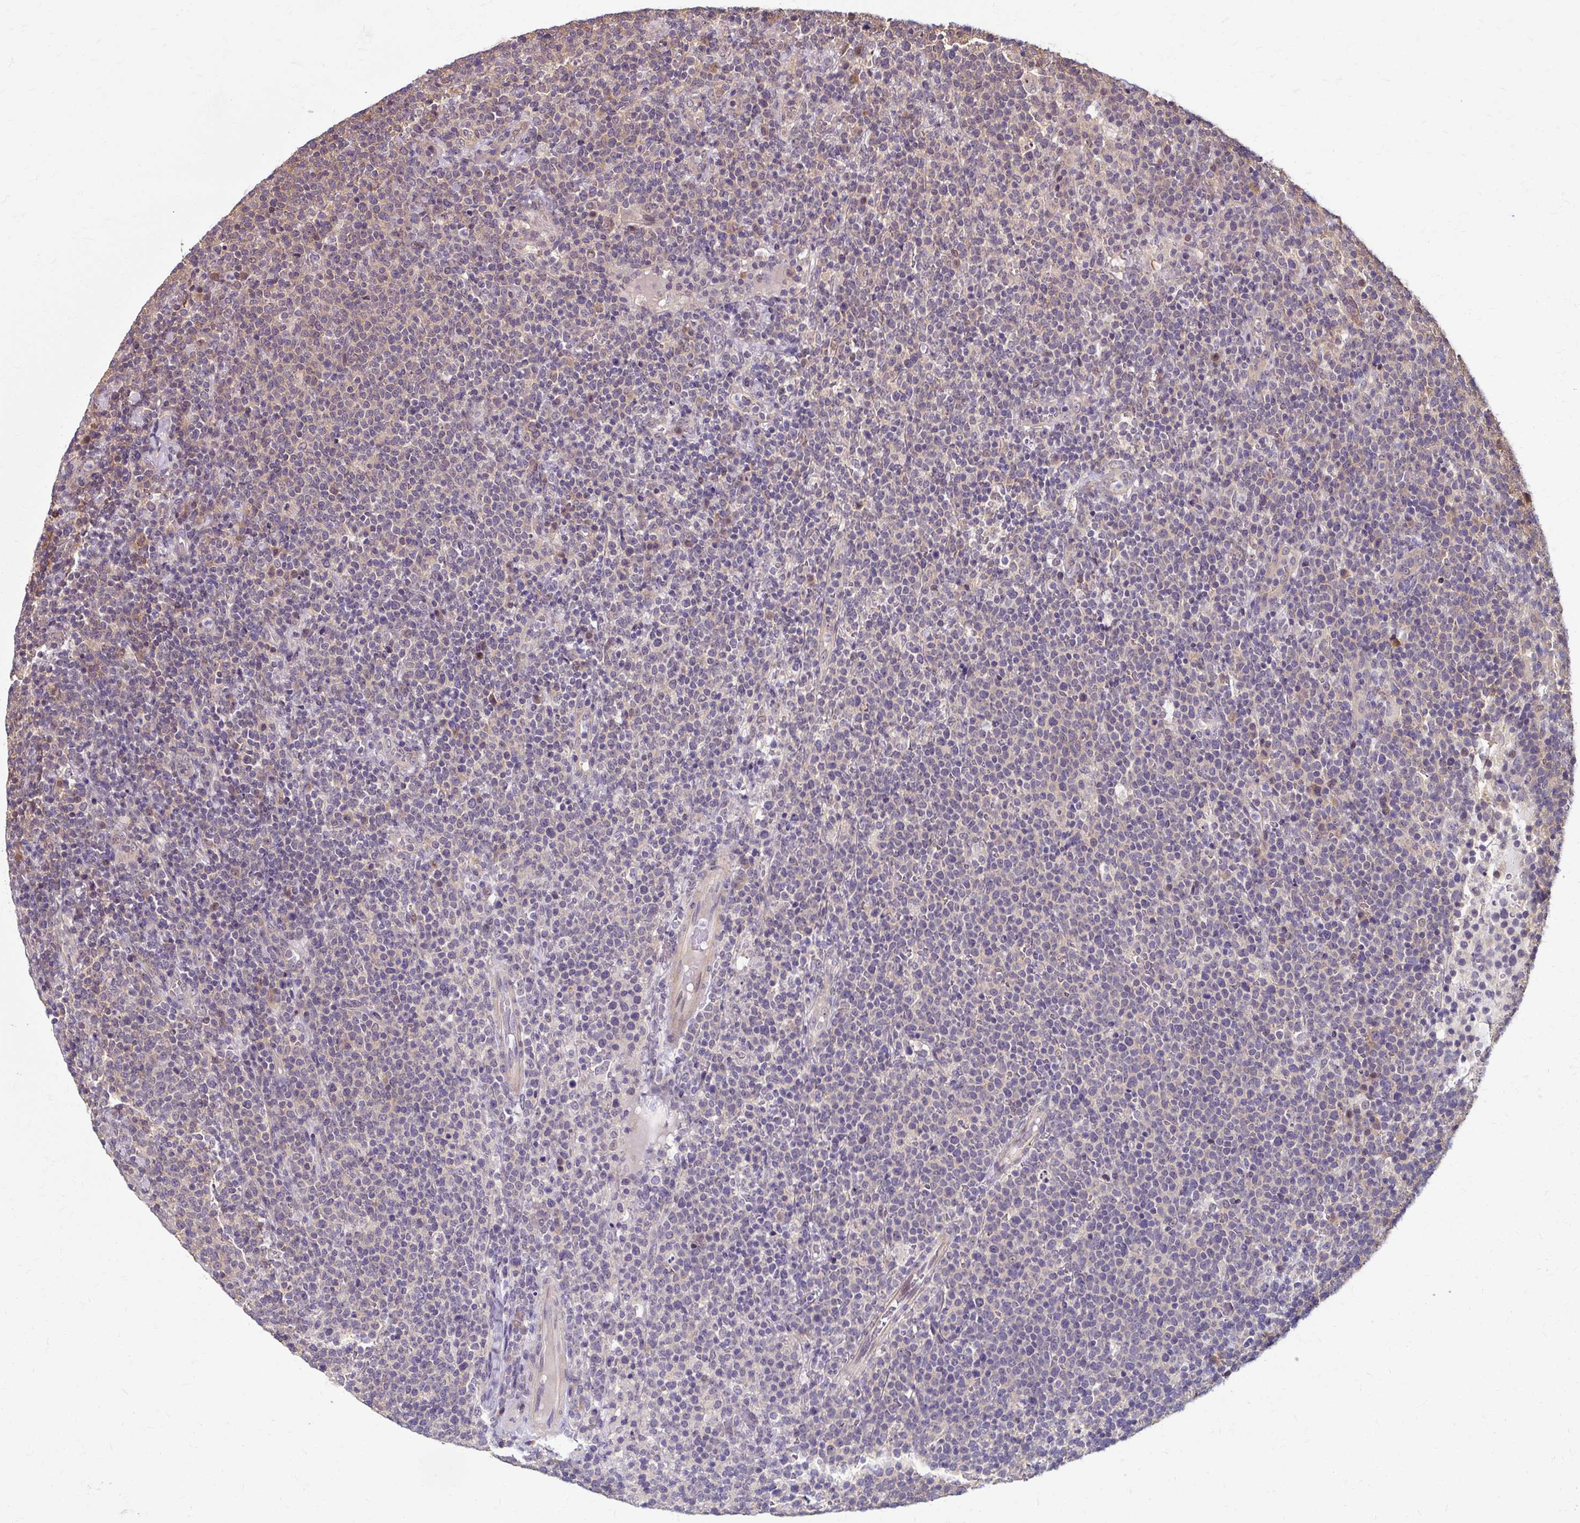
{"staining": {"intensity": "negative", "quantity": "none", "location": "none"}, "tissue": "lymphoma", "cell_type": "Tumor cells", "image_type": "cancer", "snomed": [{"axis": "morphology", "description": "Malignant lymphoma, non-Hodgkin's type, High grade"}, {"axis": "topography", "description": "Lymph node"}], "caption": "A micrograph of human malignant lymphoma, non-Hodgkin's type (high-grade) is negative for staining in tumor cells.", "gene": "ZNF555", "patient": {"sex": "male", "age": 61}}